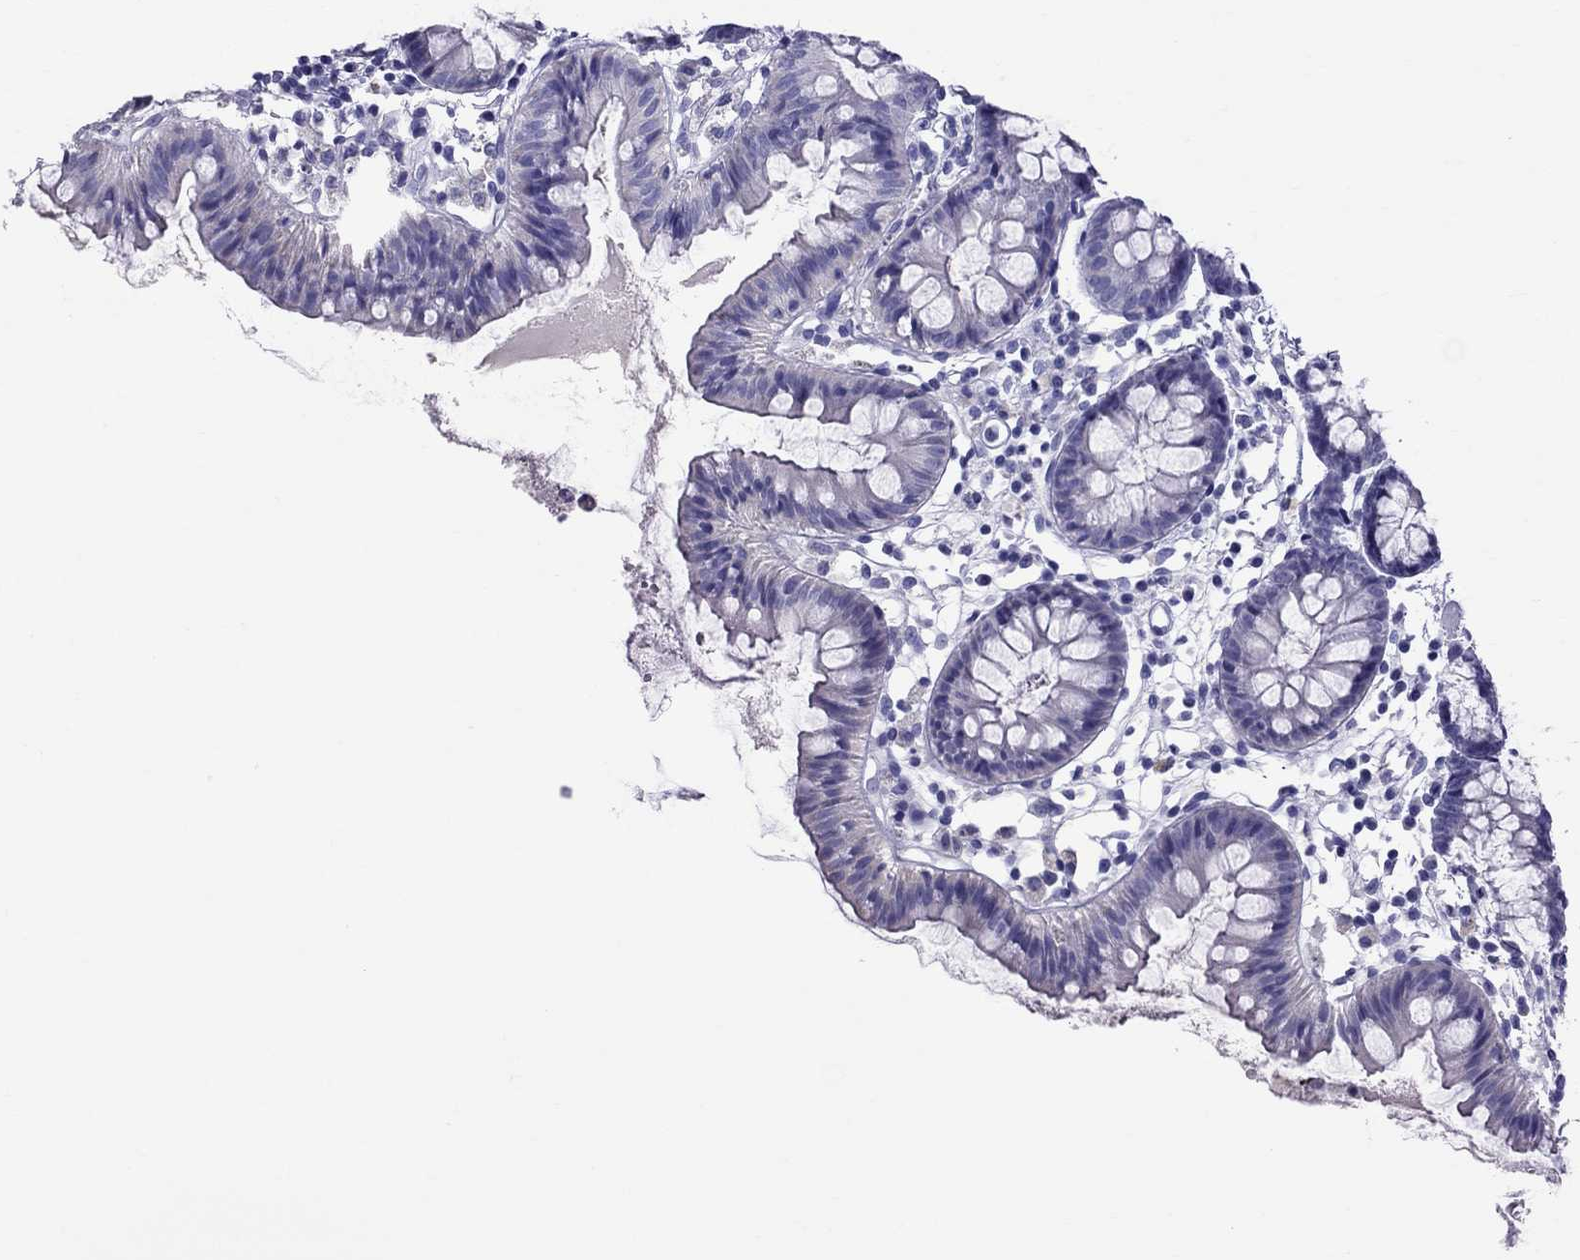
{"staining": {"intensity": "negative", "quantity": "none", "location": "none"}, "tissue": "colon", "cell_type": "Endothelial cells", "image_type": "normal", "snomed": [{"axis": "morphology", "description": "Normal tissue, NOS"}, {"axis": "topography", "description": "Colon"}], "caption": "DAB immunohistochemical staining of unremarkable human colon displays no significant staining in endothelial cells.", "gene": "TTLL13", "patient": {"sex": "female", "age": 84}}